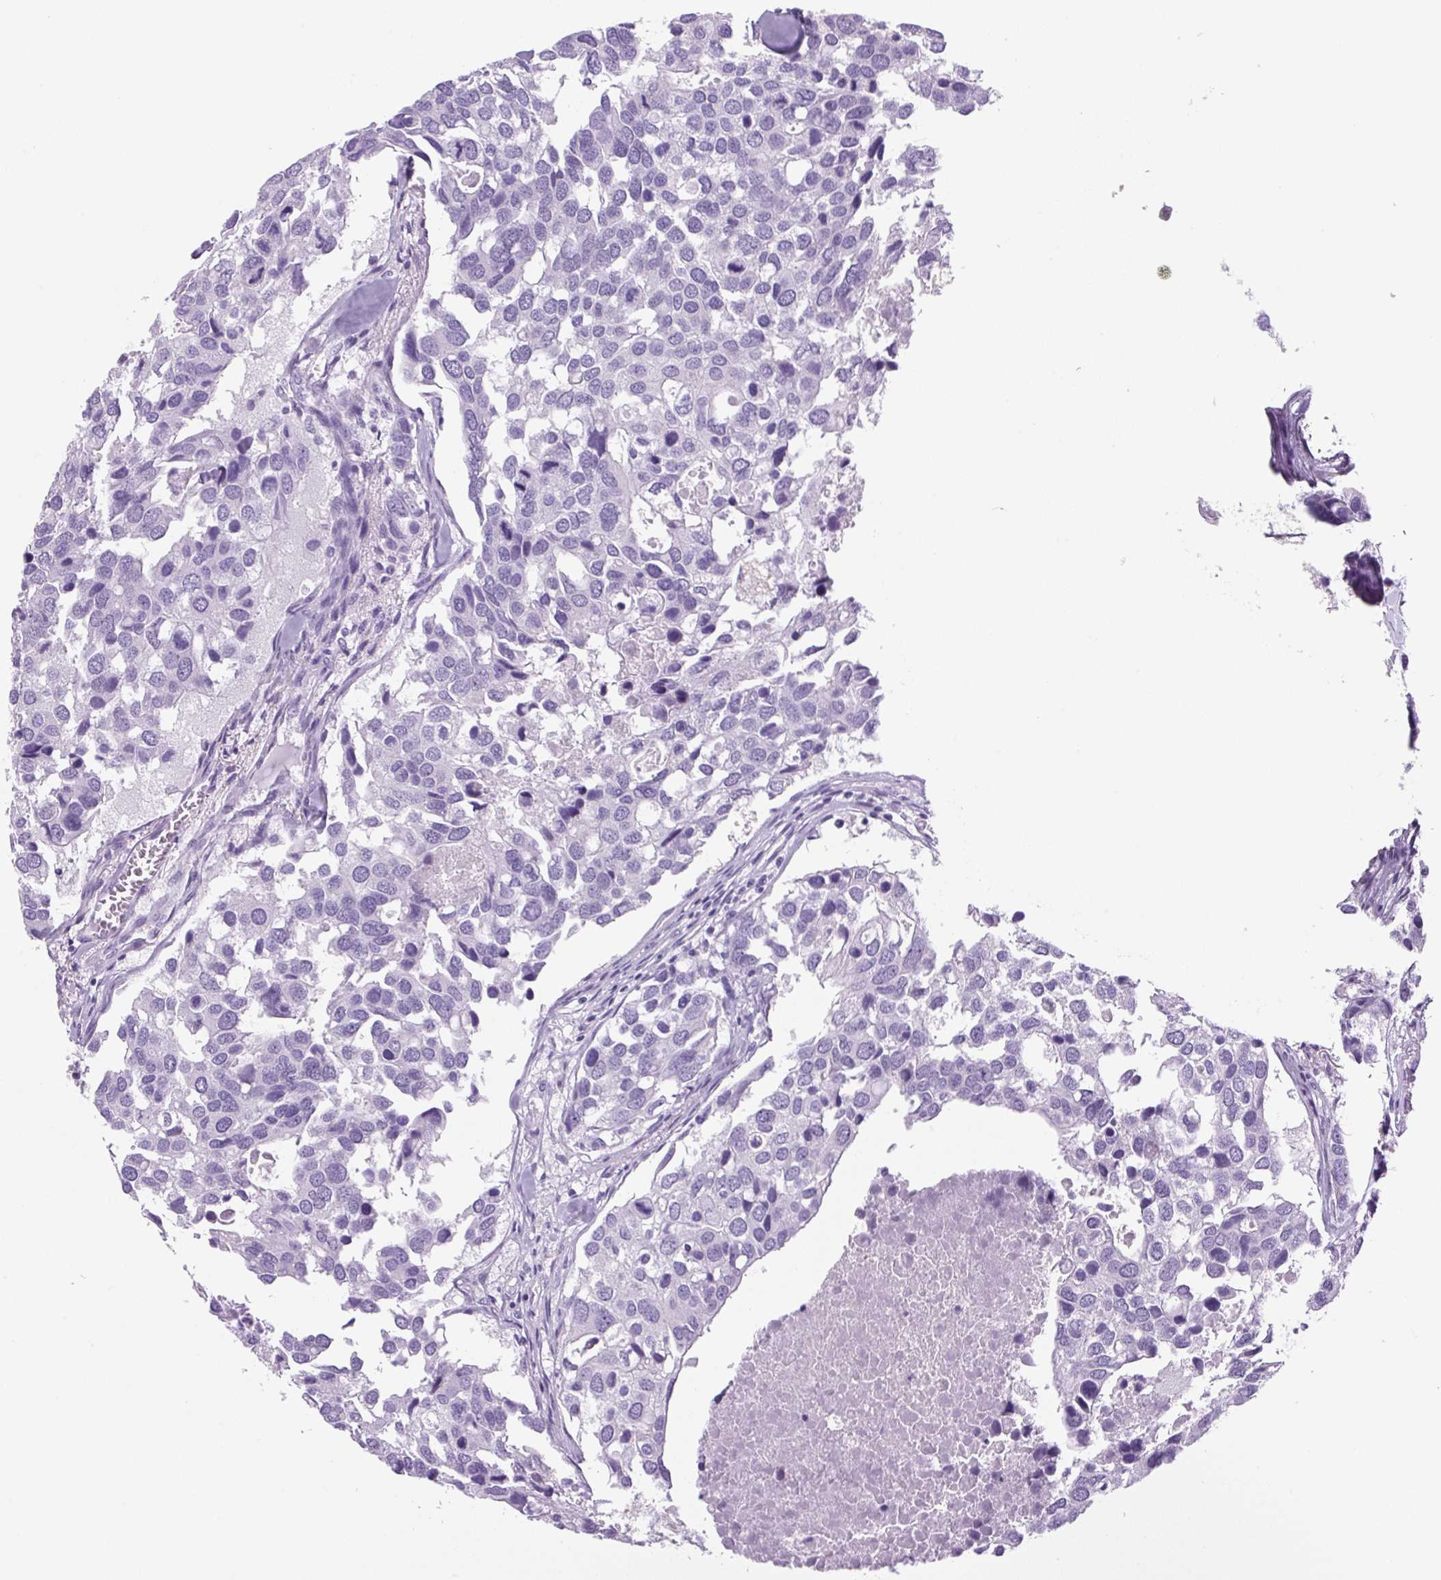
{"staining": {"intensity": "negative", "quantity": "none", "location": "none"}, "tissue": "breast cancer", "cell_type": "Tumor cells", "image_type": "cancer", "snomed": [{"axis": "morphology", "description": "Duct carcinoma"}, {"axis": "topography", "description": "Breast"}], "caption": "Breast invasive ductal carcinoma was stained to show a protein in brown. There is no significant staining in tumor cells.", "gene": "PRRT1", "patient": {"sex": "female", "age": 83}}